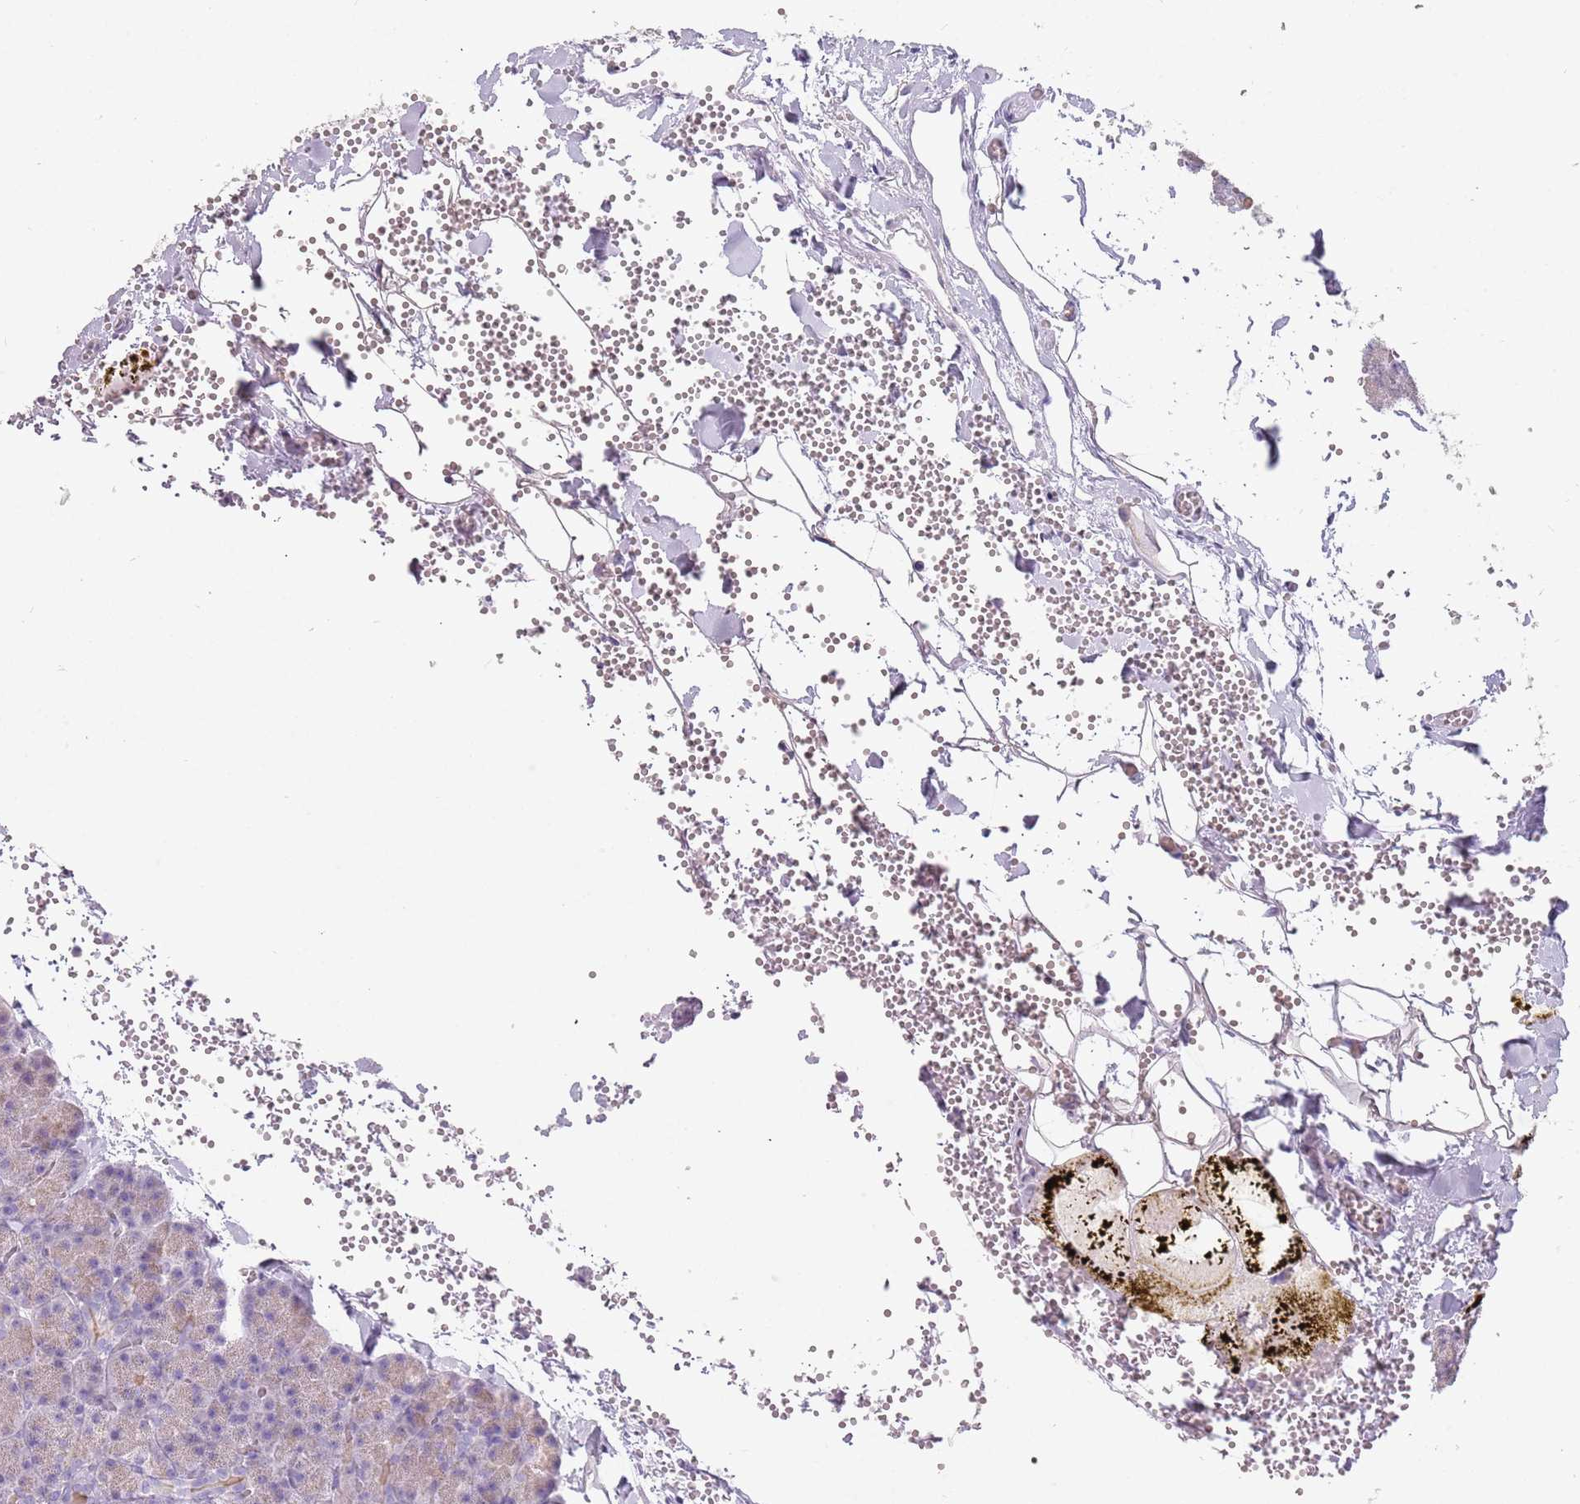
{"staining": {"intensity": "weak", "quantity": "25%-75%", "location": "cytoplasmic/membranous"}, "tissue": "pancreas", "cell_type": "Exocrine glandular cells", "image_type": "normal", "snomed": [{"axis": "morphology", "description": "Normal tissue, NOS"}, {"axis": "morphology", "description": "Carcinoid, malignant, NOS"}, {"axis": "topography", "description": "Pancreas"}], "caption": "Immunohistochemistry of benign pancreas shows low levels of weak cytoplasmic/membranous positivity in about 25%-75% of exocrine glandular cells.", "gene": "DDX4", "patient": {"sex": "female", "age": 35}}